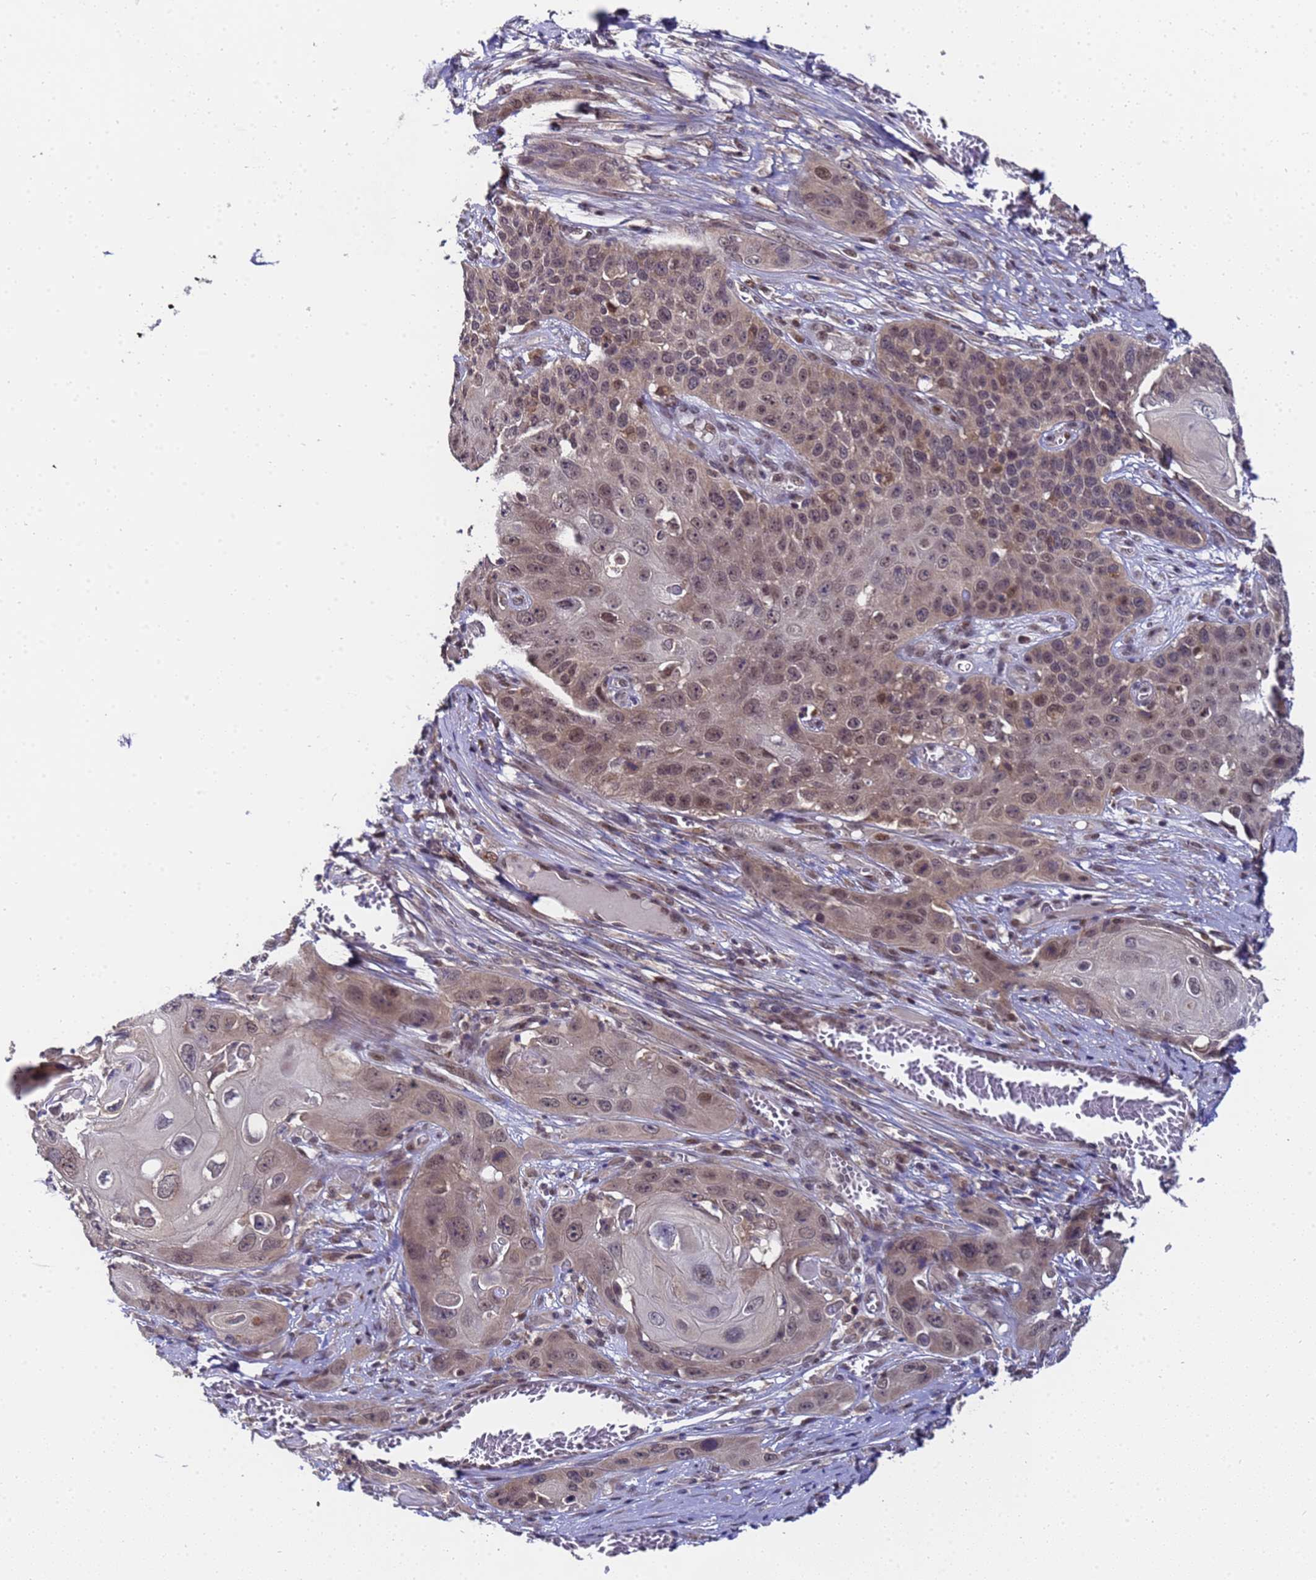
{"staining": {"intensity": "moderate", "quantity": ">75%", "location": "nuclear"}, "tissue": "skin cancer", "cell_type": "Tumor cells", "image_type": "cancer", "snomed": [{"axis": "morphology", "description": "Squamous cell carcinoma, NOS"}, {"axis": "topography", "description": "Skin"}], "caption": "Brown immunohistochemical staining in skin cancer displays moderate nuclear staining in about >75% of tumor cells.", "gene": "ANAPC13", "patient": {"sex": "male", "age": 55}}